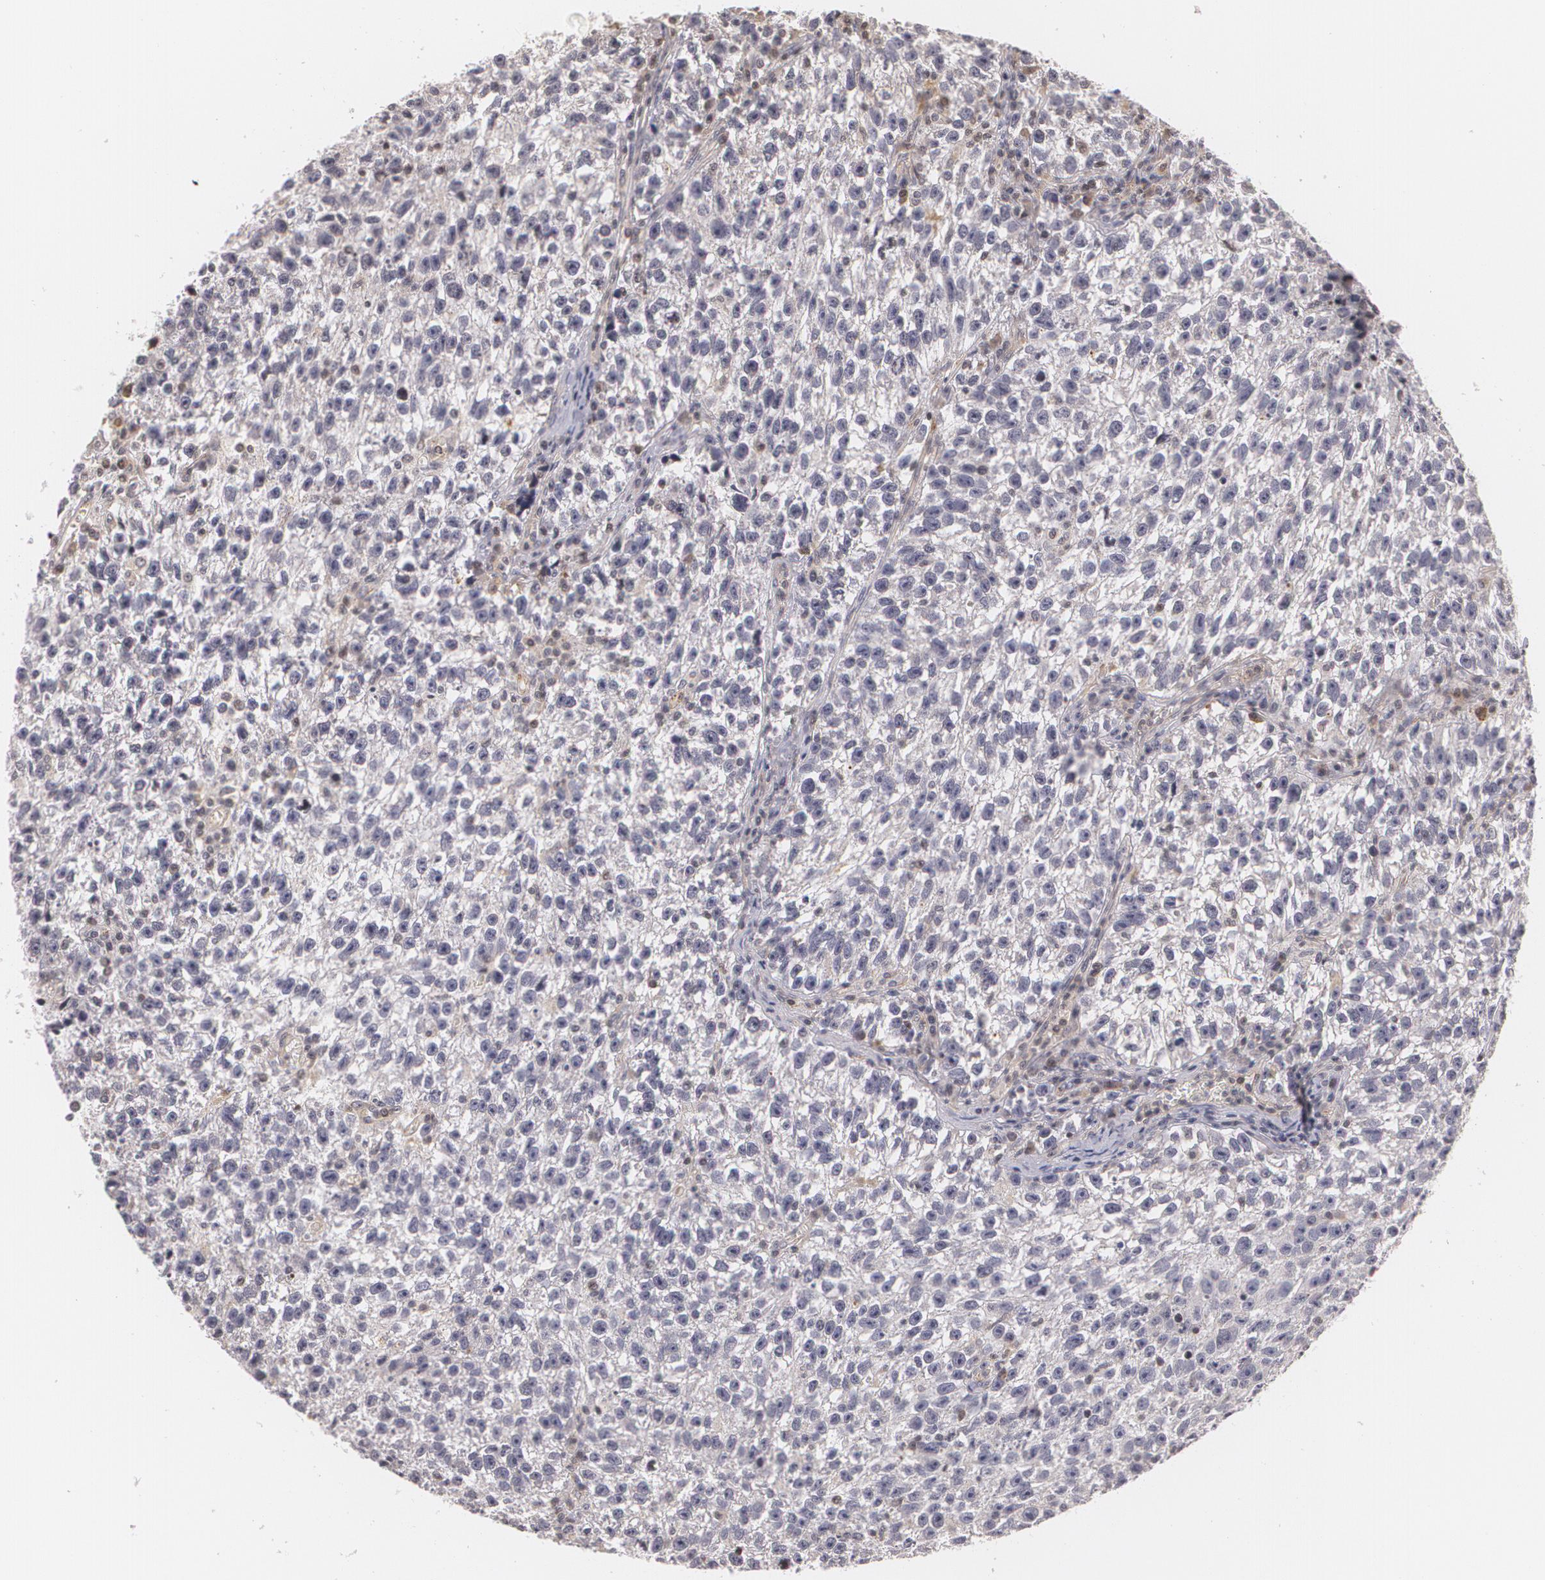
{"staining": {"intensity": "negative", "quantity": "none", "location": "none"}, "tissue": "testis cancer", "cell_type": "Tumor cells", "image_type": "cancer", "snomed": [{"axis": "morphology", "description": "Seminoma, NOS"}, {"axis": "topography", "description": "Testis"}], "caption": "High power microscopy histopathology image of an immunohistochemistry (IHC) photomicrograph of seminoma (testis), revealing no significant positivity in tumor cells. The staining is performed using DAB brown chromogen with nuclei counter-stained in using hematoxylin.", "gene": "VAV3", "patient": {"sex": "male", "age": 38}}